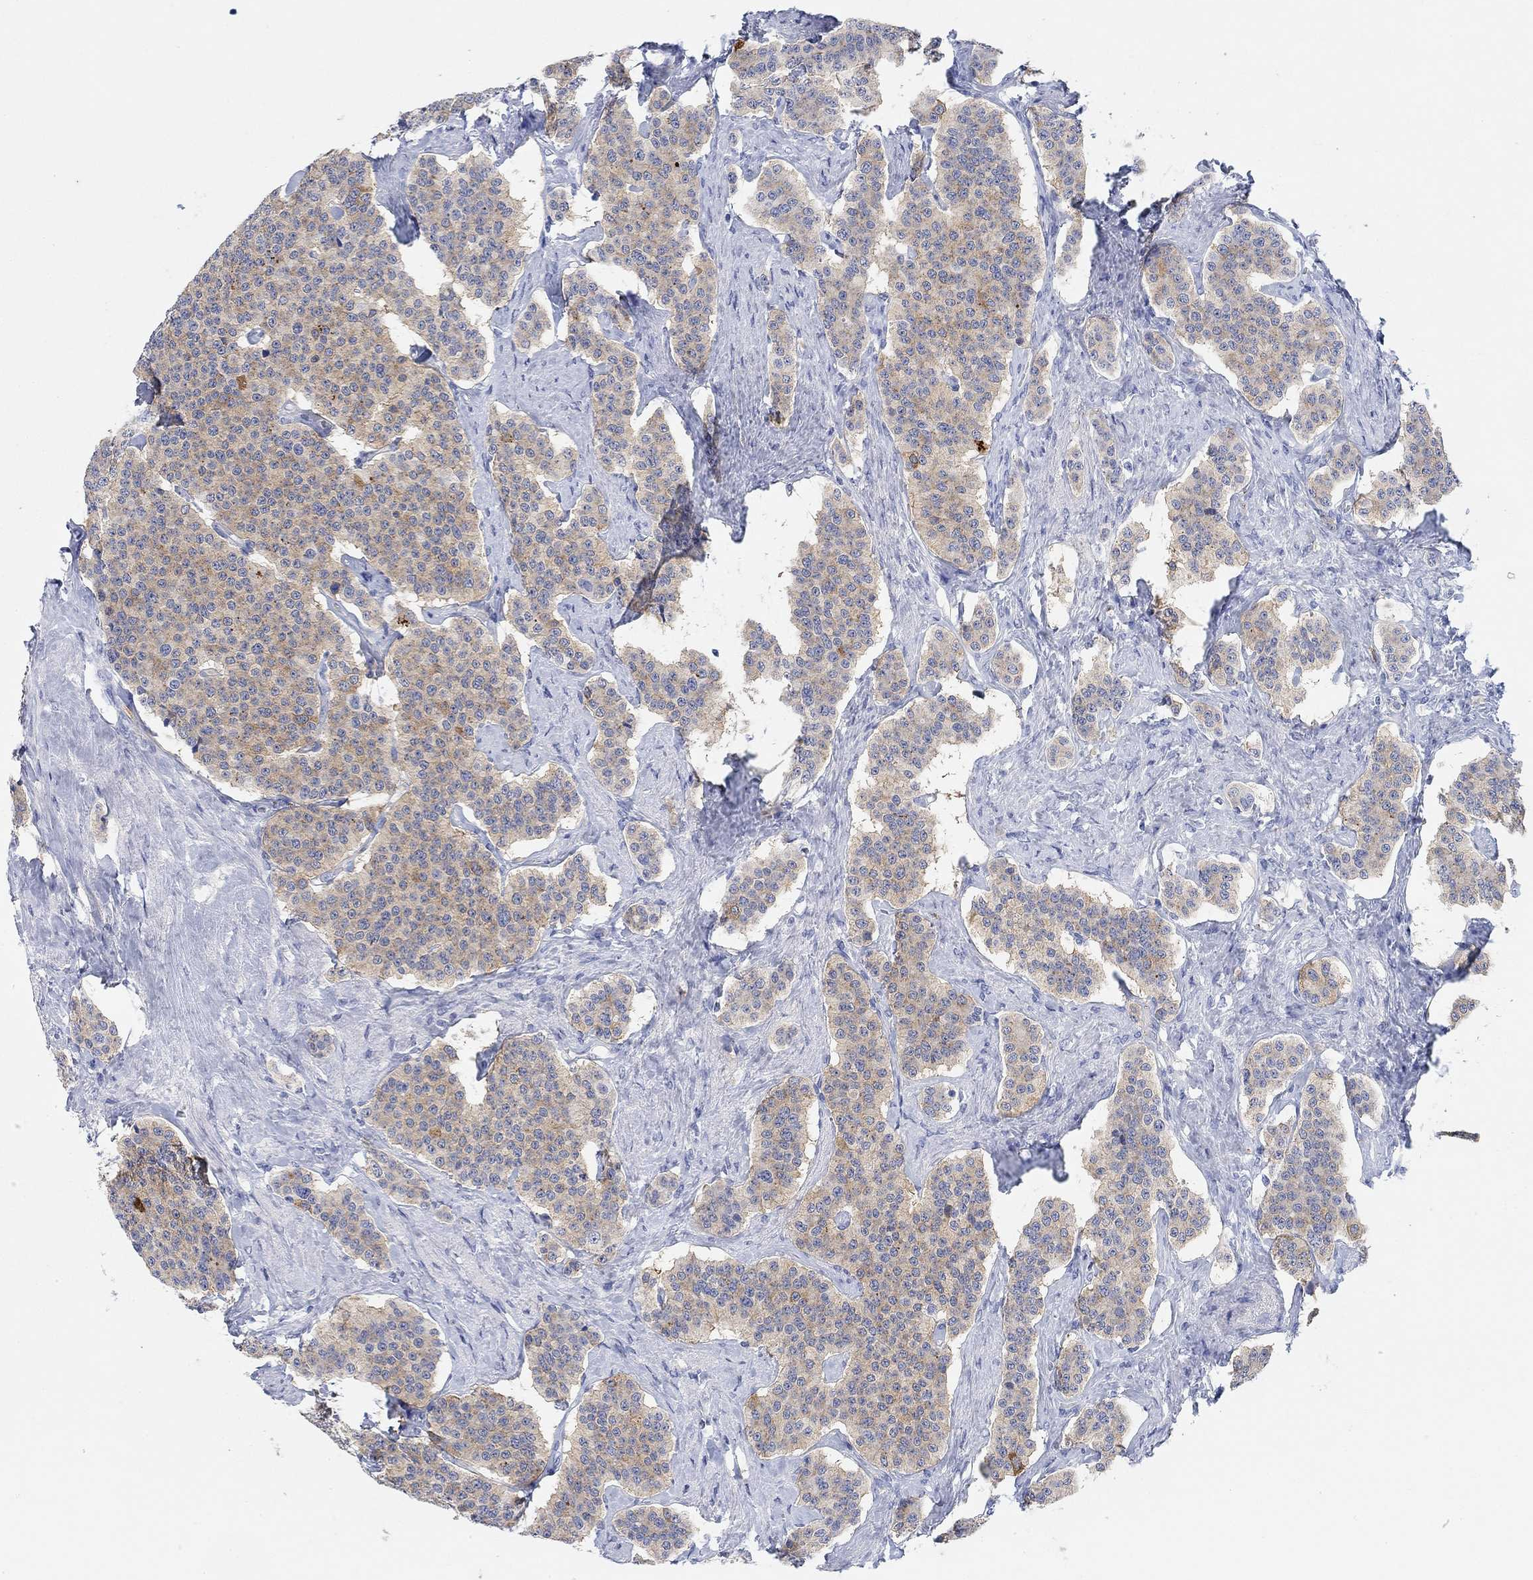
{"staining": {"intensity": "moderate", "quantity": "<25%", "location": "cytoplasmic/membranous"}, "tissue": "carcinoid", "cell_type": "Tumor cells", "image_type": "cancer", "snomed": [{"axis": "morphology", "description": "Carcinoid, malignant, NOS"}, {"axis": "topography", "description": "Small intestine"}], "caption": "An immunohistochemistry (IHC) photomicrograph of tumor tissue is shown. Protein staining in brown highlights moderate cytoplasmic/membranous positivity in malignant carcinoid within tumor cells.", "gene": "VAT1L", "patient": {"sex": "female", "age": 58}}